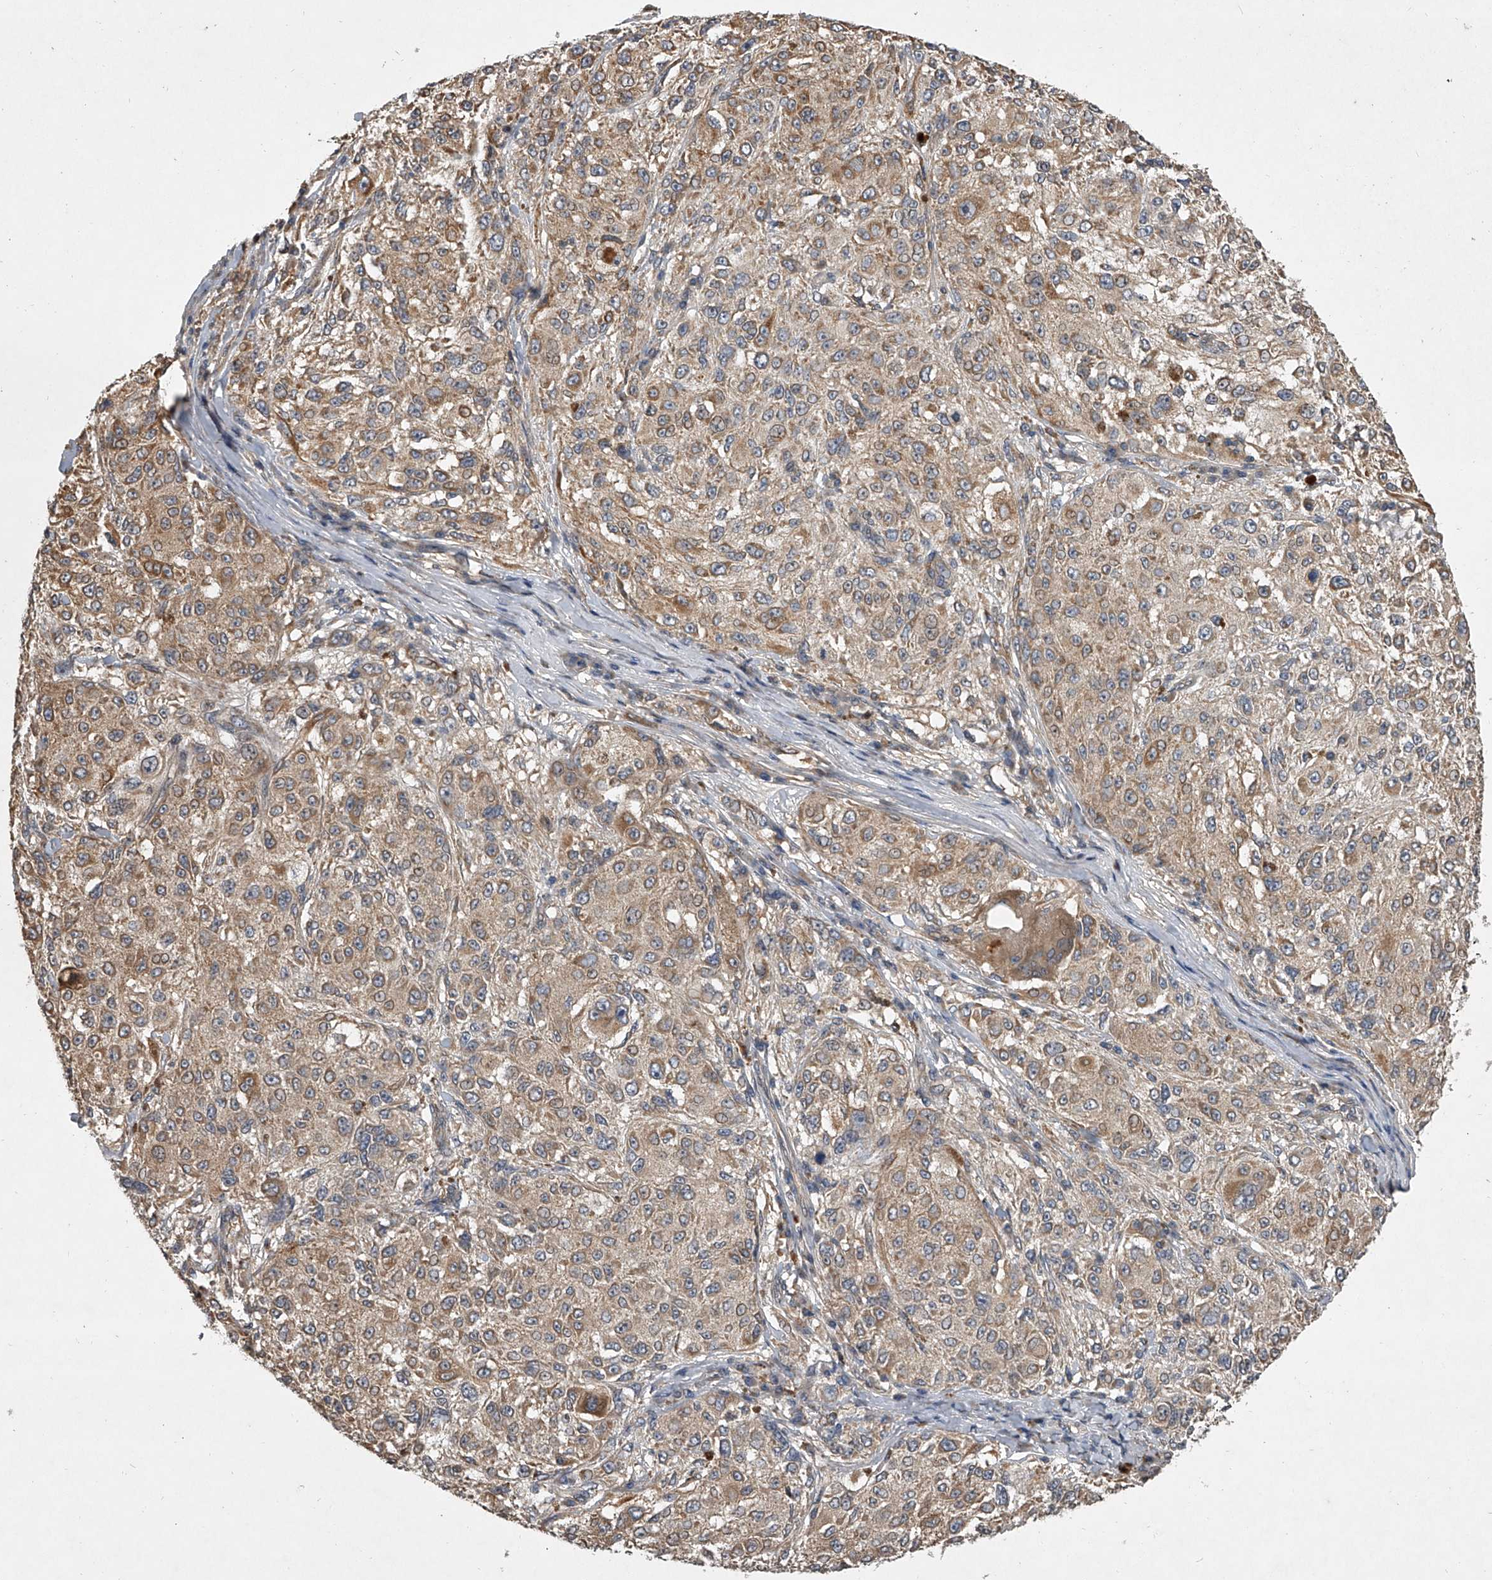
{"staining": {"intensity": "moderate", "quantity": ">75%", "location": "cytoplasmic/membranous"}, "tissue": "melanoma", "cell_type": "Tumor cells", "image_type": "cancer", "snomed": [{"axis": "morphology", "description": "Necrosis, NOS"}, {"axis": "morphology", "description": "Malignant melanoma, NOS"}, {"axis": "topography", "description": "Skin"}], "caption": "Immunohistochemistry micrograph of neoplastic tissue: malignant melanoma stained using immunohistochemistry displays medium levels of moderate protein expression localized specifically in the cytoplasmic/membranous of tumor cells, appearing as a cytoplasmic/membranous brown color.", "gene": "NFS1", "patient": {"sex": "female", "age": 87}}